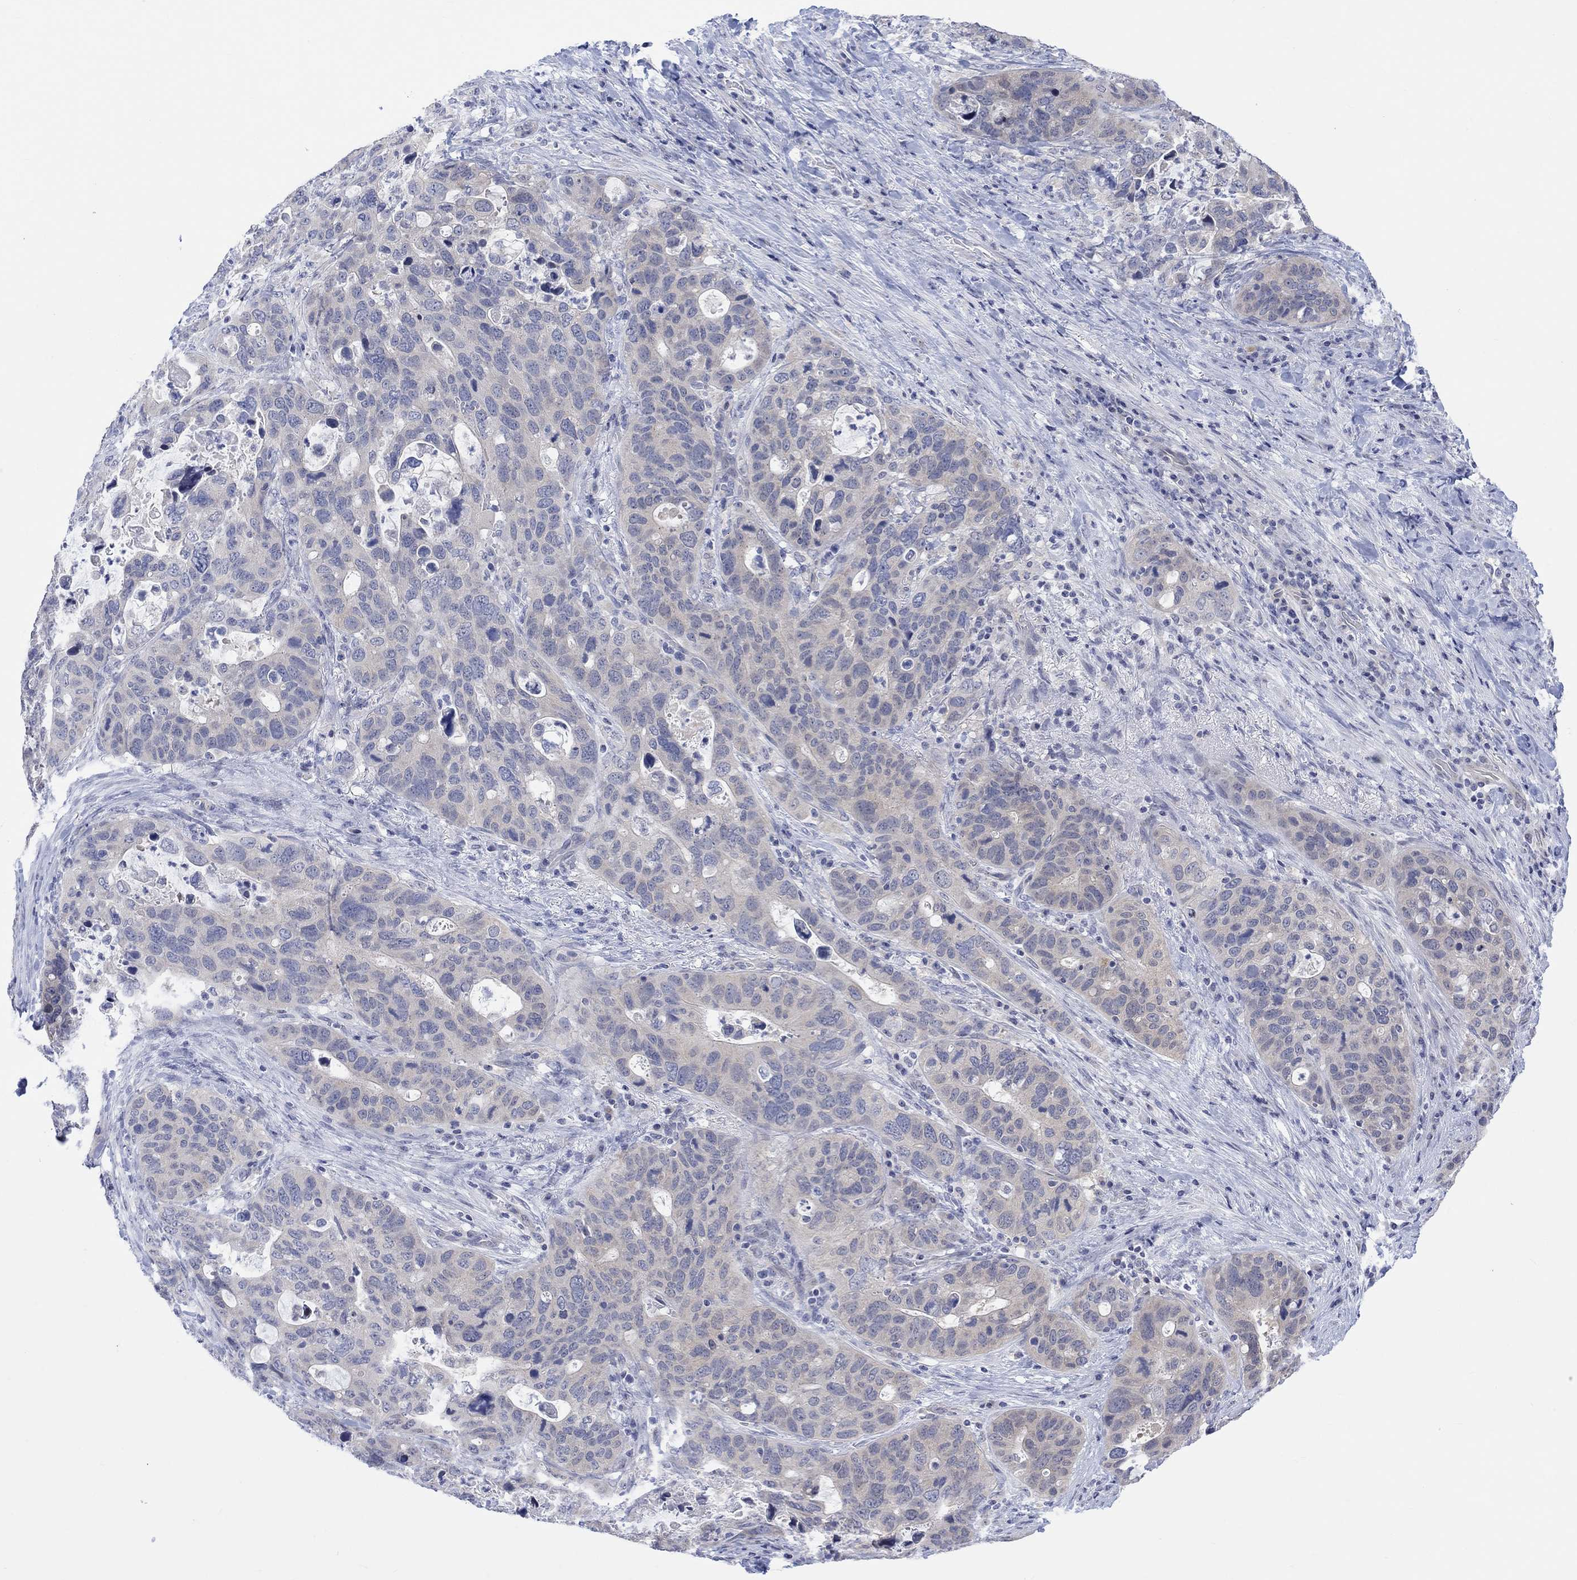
{"staining": {"intensity": "negative", "quantity": "none", "location": "none"}, "tissue": "stomach cancer", "cell_type": "Tumor cells", "image_type": "cancer", "snomed": [{"axis": "morphology", "description": "Adenocarcinoma, NOS"}, {"axis": "topography", "description": "Stomach"}], "caption": "This photomicrograph is of stomach adenocarcinoma stained with immunohistochemistry to label a protein in brown with the nuclei are counter-stained blue. There is no positivity in tumor cells. Brightfield microscopy of IHC stained with DAB (3,3'-diaminobenzidine) (brown) and hematoxylin (blue), captured at high magnification.", "gene": "DCX", "patient": {"sex": "male", "age": 54}}